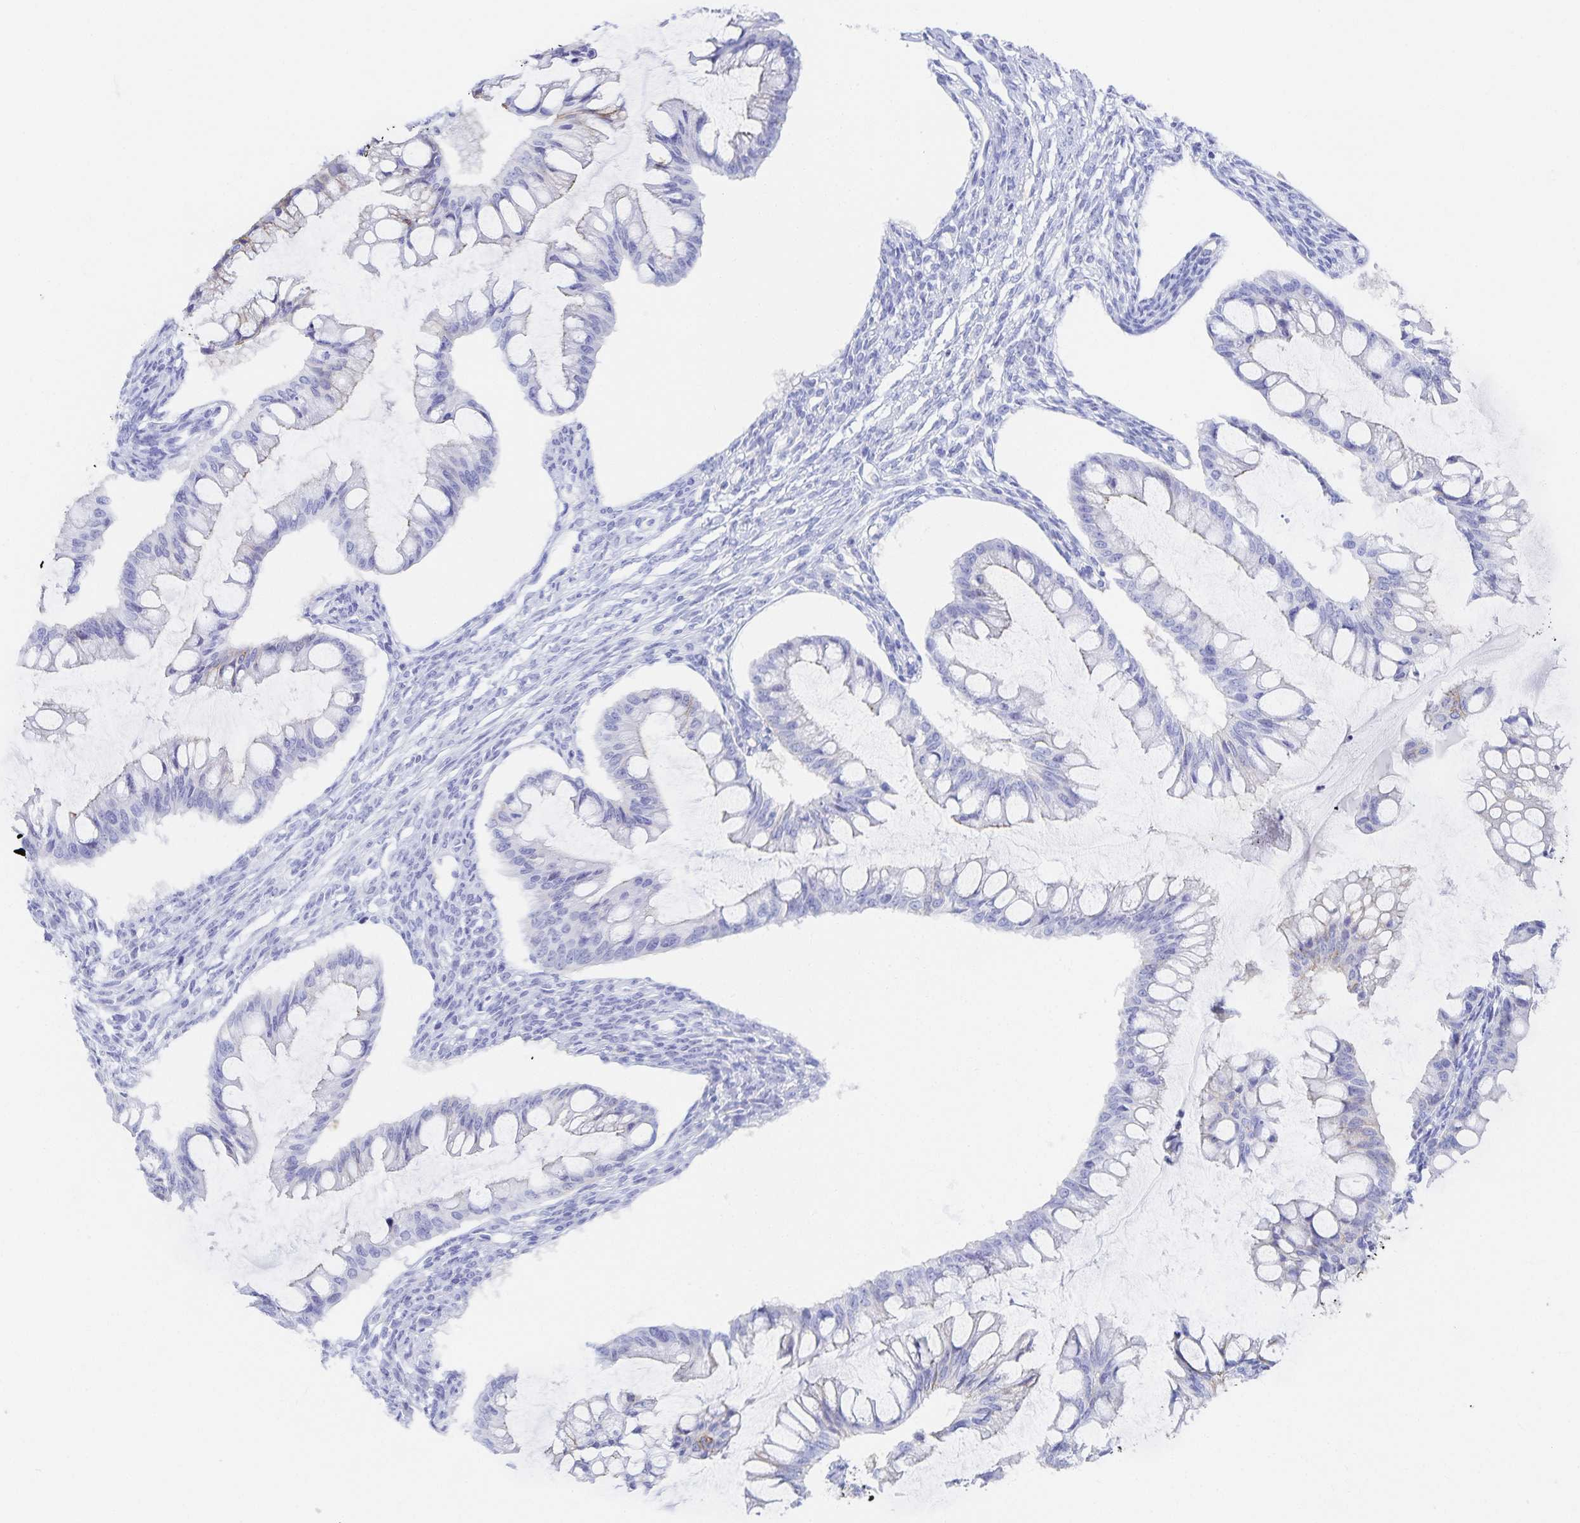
{"staining": {"intensity": "moderate", "quantity": "<25%", "location": "cytoplasmic/membranous"}, "tissue": "ovarian cancer", "cell_type": "Tumor cells", "image_type": "cancer", "snomed": [{"axis": "morphology", "description": "Cystadenocarcinoma, mucinous, NOS"}, {"axis": "topography", "description": "Ovary"}], "caption": "Ovarian cancer (mucinous cystadenocarcinoma) was stained to show a protein in brown. There is low levels of moderate cytoplasmic/membranous expression in approximately <25% of tumor cells.", "gene": "SNTN", "patient": {"sex": "female", "age": 73}}